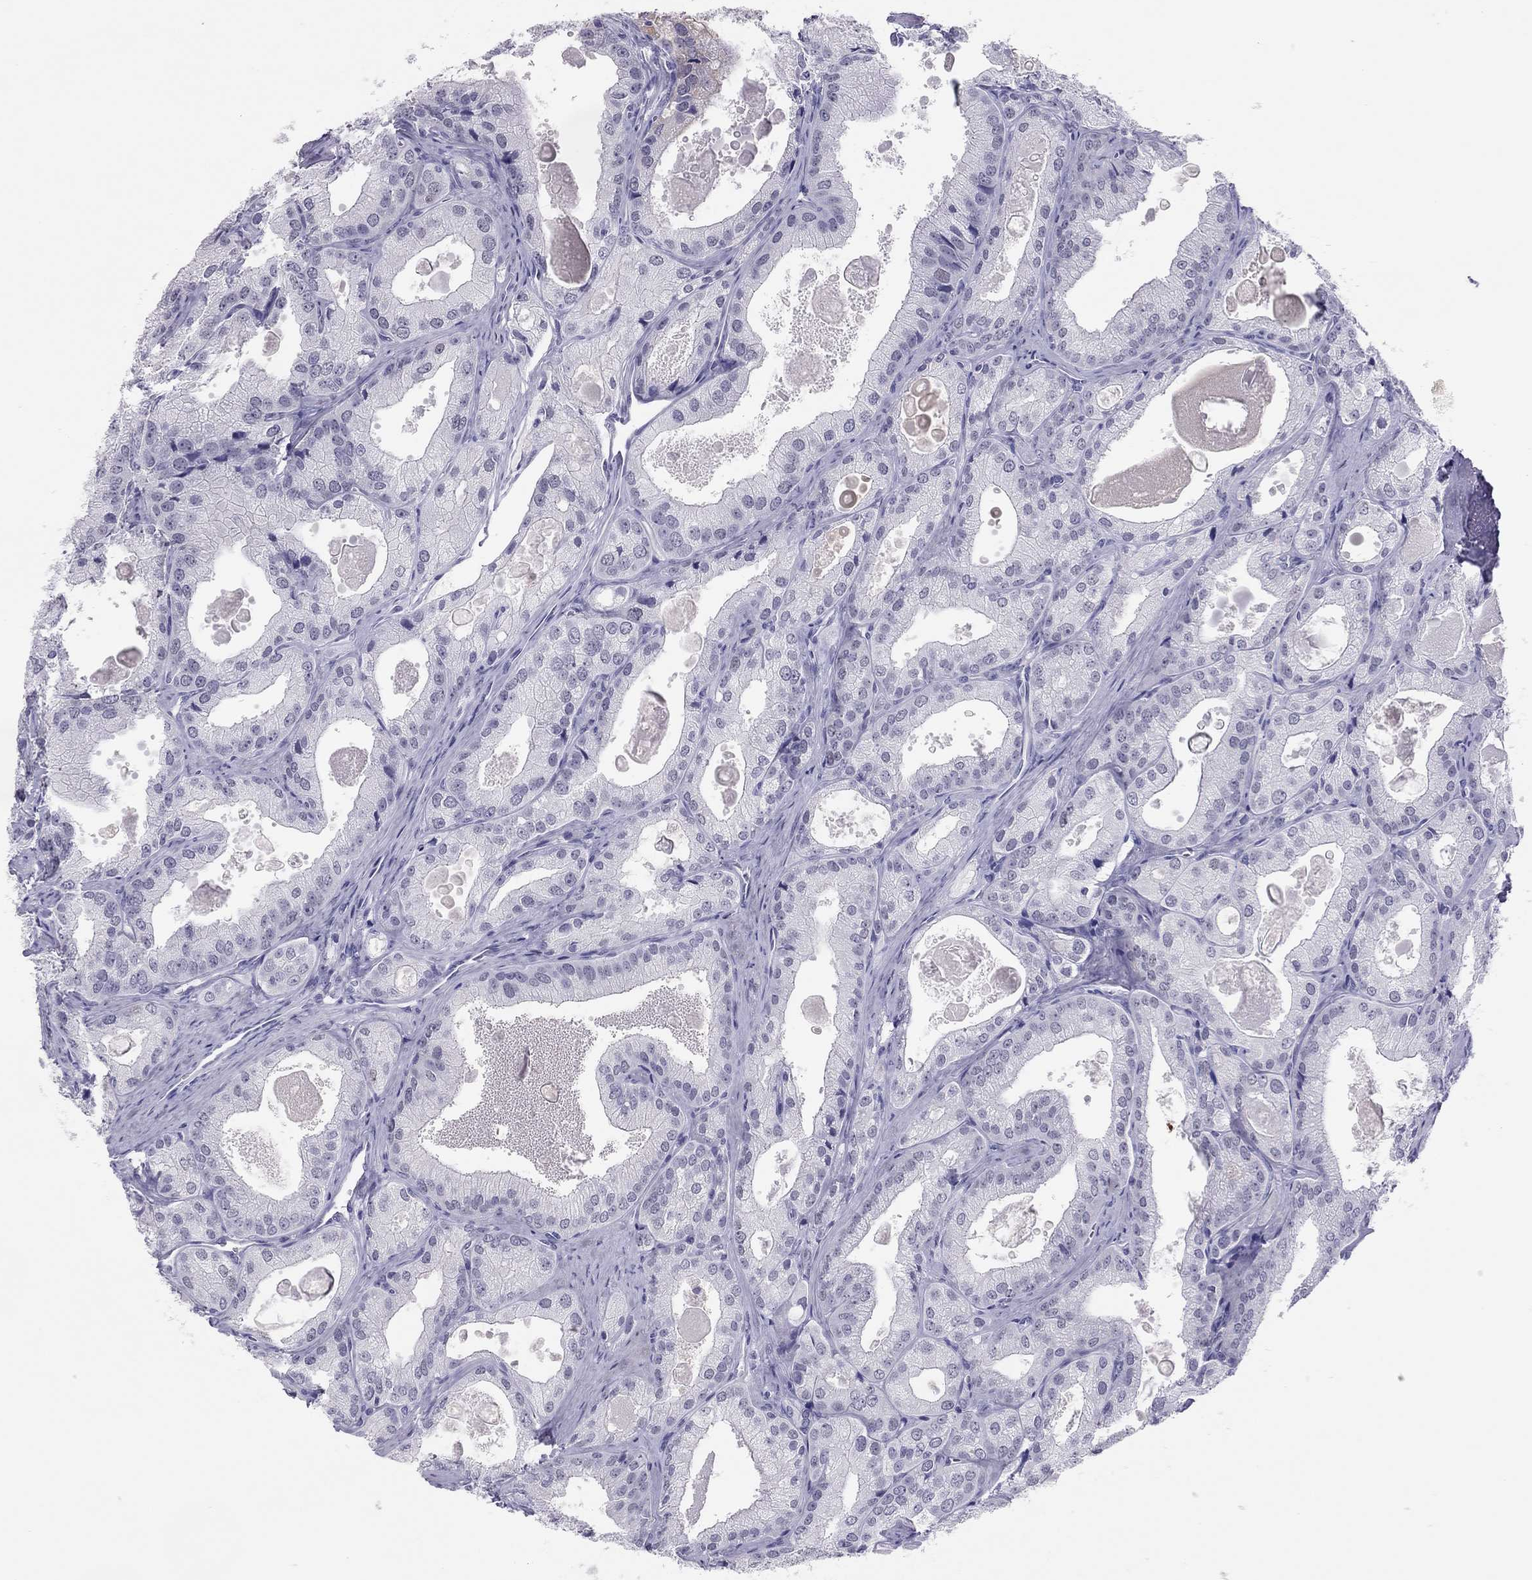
{"staining": {"intensity": "negative", "quantity": "none", "location": "none"}, "tissue": "prostate cancer", "cell_type": "Tumor cells", "image_type": "cancer", "snomed": [{"axis": "morphology", "description": "Adenocarcinoma, NOS"}, {"axis": "morphology", "description": "Adenocarcinoma, High grade"}, {"axis": "topography", "description": "Prostate"}], "caption": "Immunohistochemistry micrograph of prostate adenocarcinoma stained for a protein (brown), which demonstrates no staining in tumor cells.", "gene": "PHOX2A", "patient": {"sex": "male", "age": 70}}